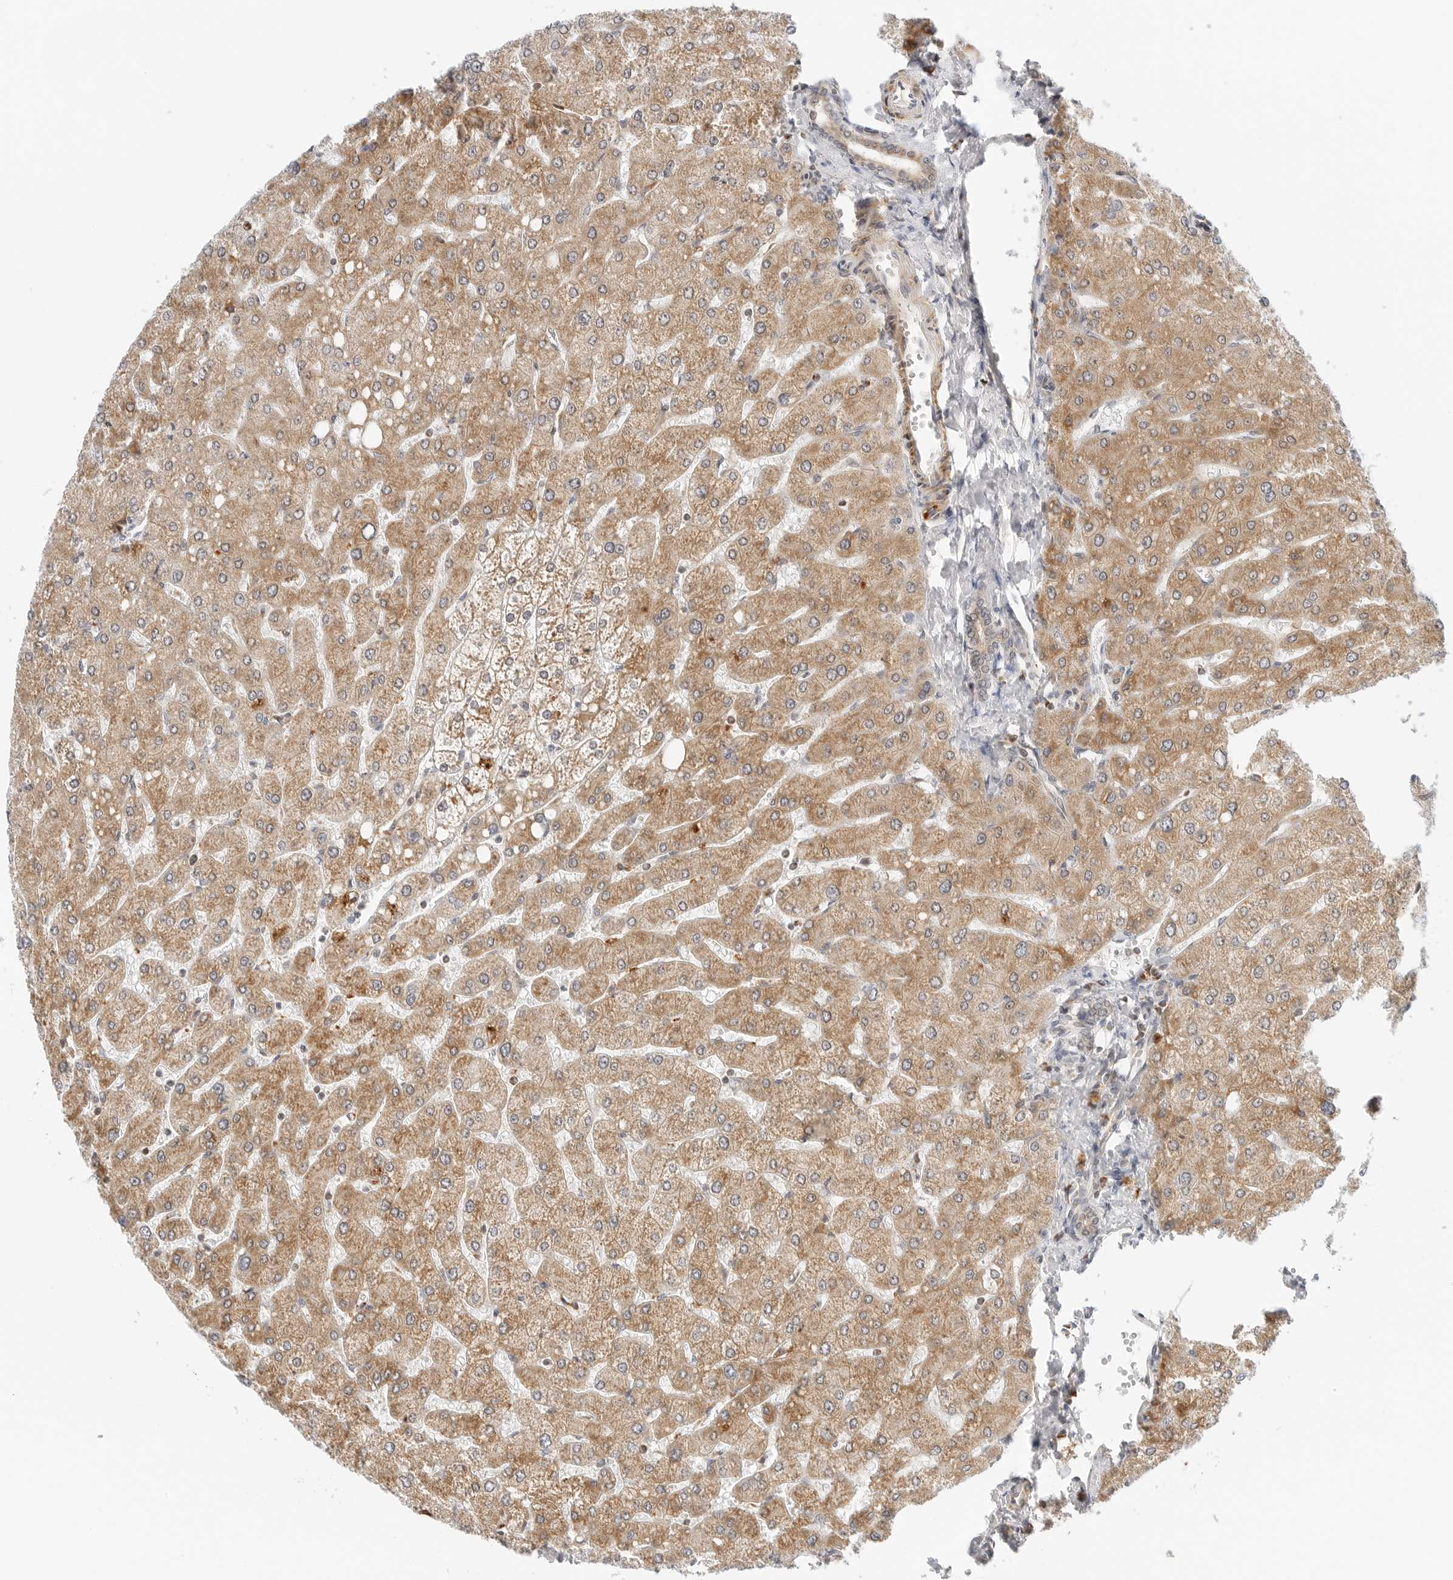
{"staining": {"intensity": "weak", "quantity": ">75%", "location": "cytoplasmic/membranous"}, "tissue": "liver", "cell_type": "Cholangiocytes", "image_type": "normal", "snomed": [{"axis": "morphology", "description": "Normal tissue, NOS"}, {"axis": "topography", "description": "Liver"}], "caption": "A low amount of weak cytoplasmic/membranous staining is seen in about >75% of cholangiocytes in benign liver. The staining was performed using DAB (3,3'-diaminobenzidine) to visualize the protein expression in brown, while the nuclei were stained in blue with hematoxylin (Magnification: 20x).", "gene": "DYRK4", "patient": {"sex": "male", "age": 55}}